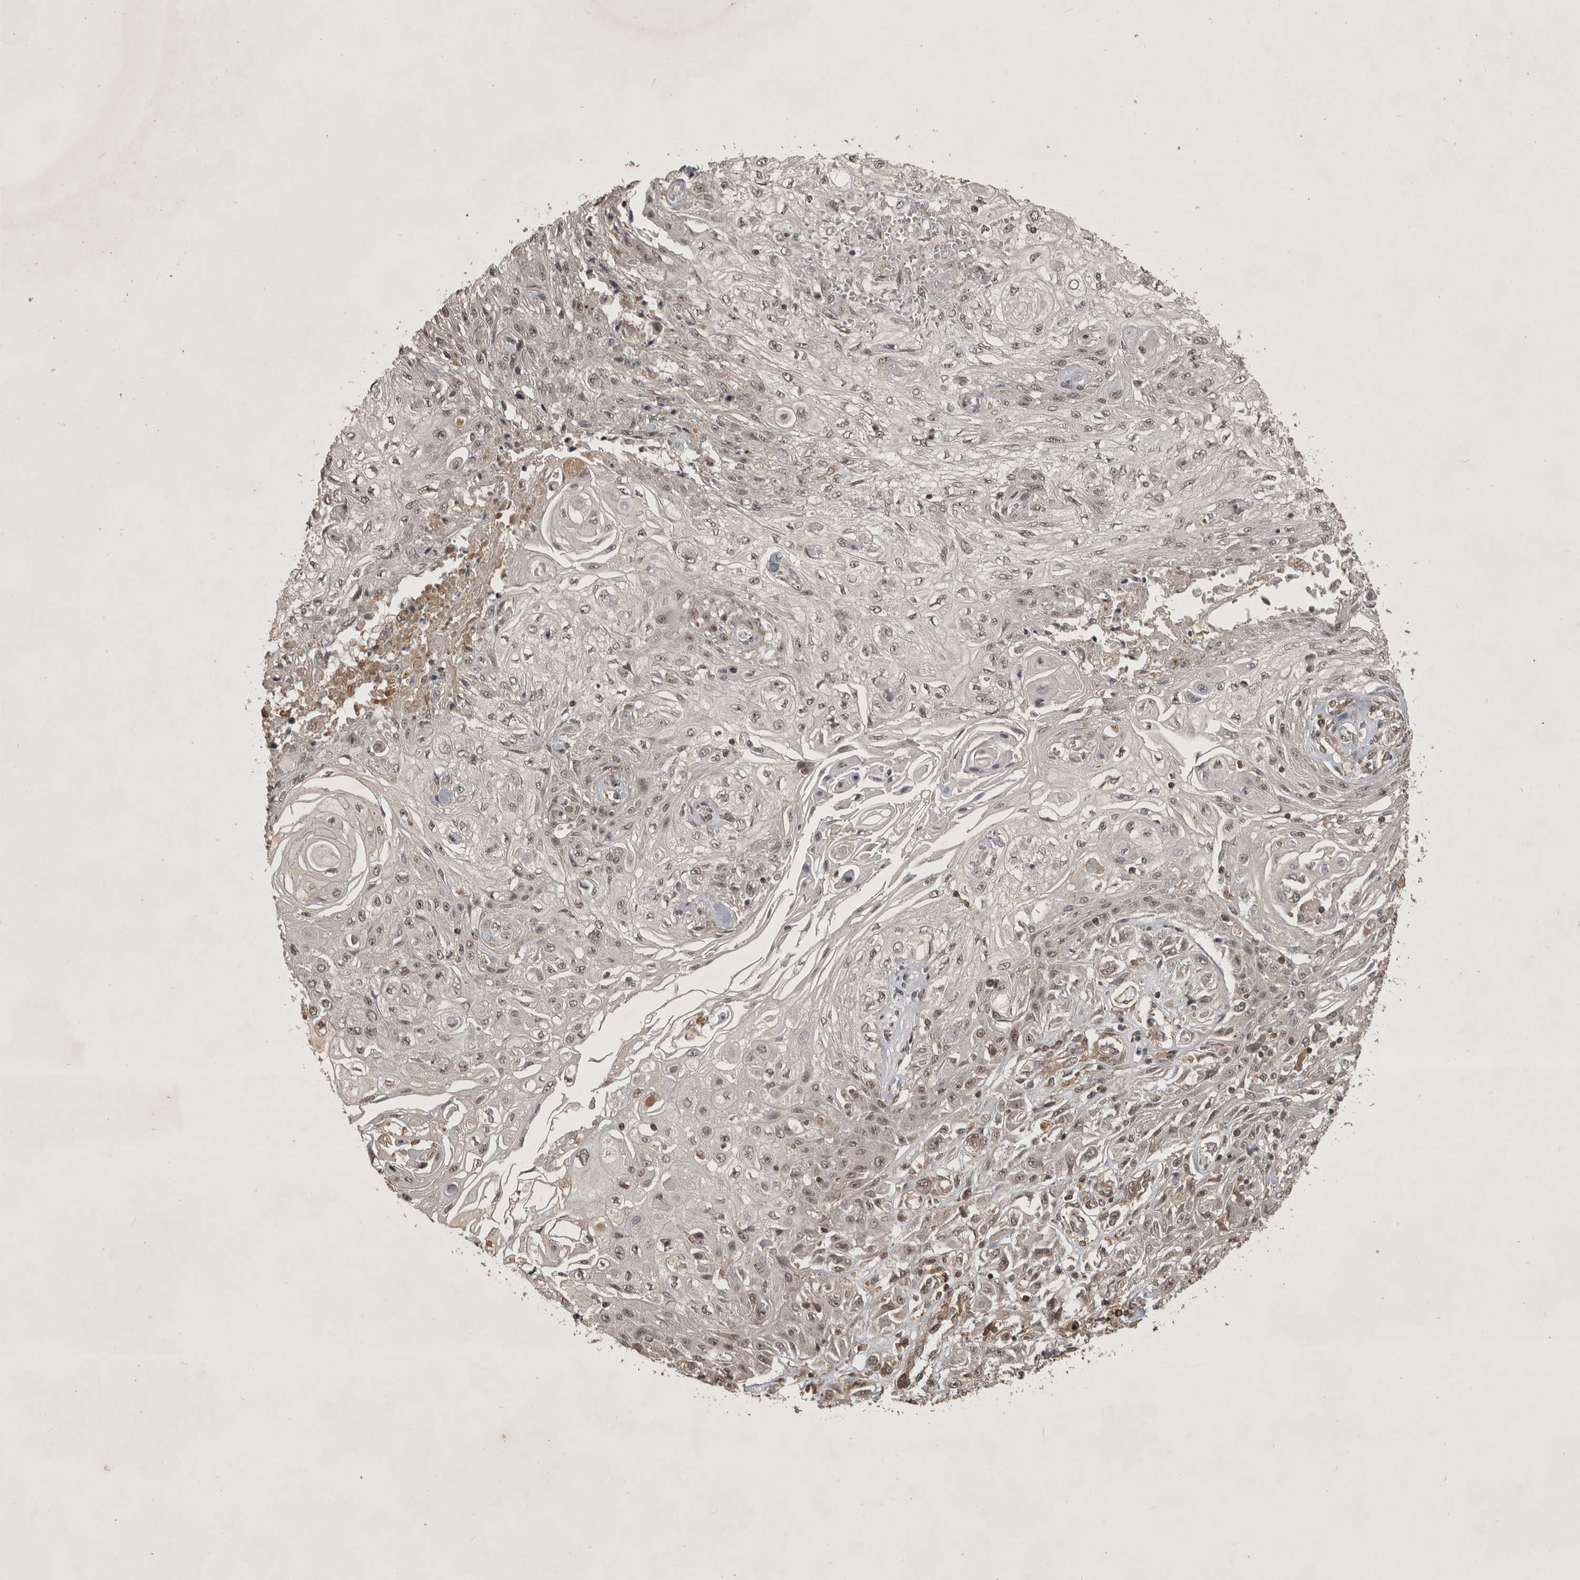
{"staining": {"intensity": "weak", "quantity": ">75%", "location": "nuclear"}, "tissue": "skin cancer", "cell_type": "Tumor cells", "image_type": "cancer", "snomed": [{"axis": "morphology", "description": "Squamous cell carcinoma, NOS"}, {"axis": "morphology", "description": "Squamous cell carcinoma, metastatic, NOS"}, {"axis": "topography", "description": "Skin"}, {"axis": "topography", "description": "Lymph node"}], "caption": "Immunohistochemistry (IHC) (DAB) staining of human skin metastatic squamous cell carcinoma shows weak nuclear protein expression in approximately >75% of tumor cells.", "gene": "CBLL1", "patient": {"sex": "male", "age": 75}}